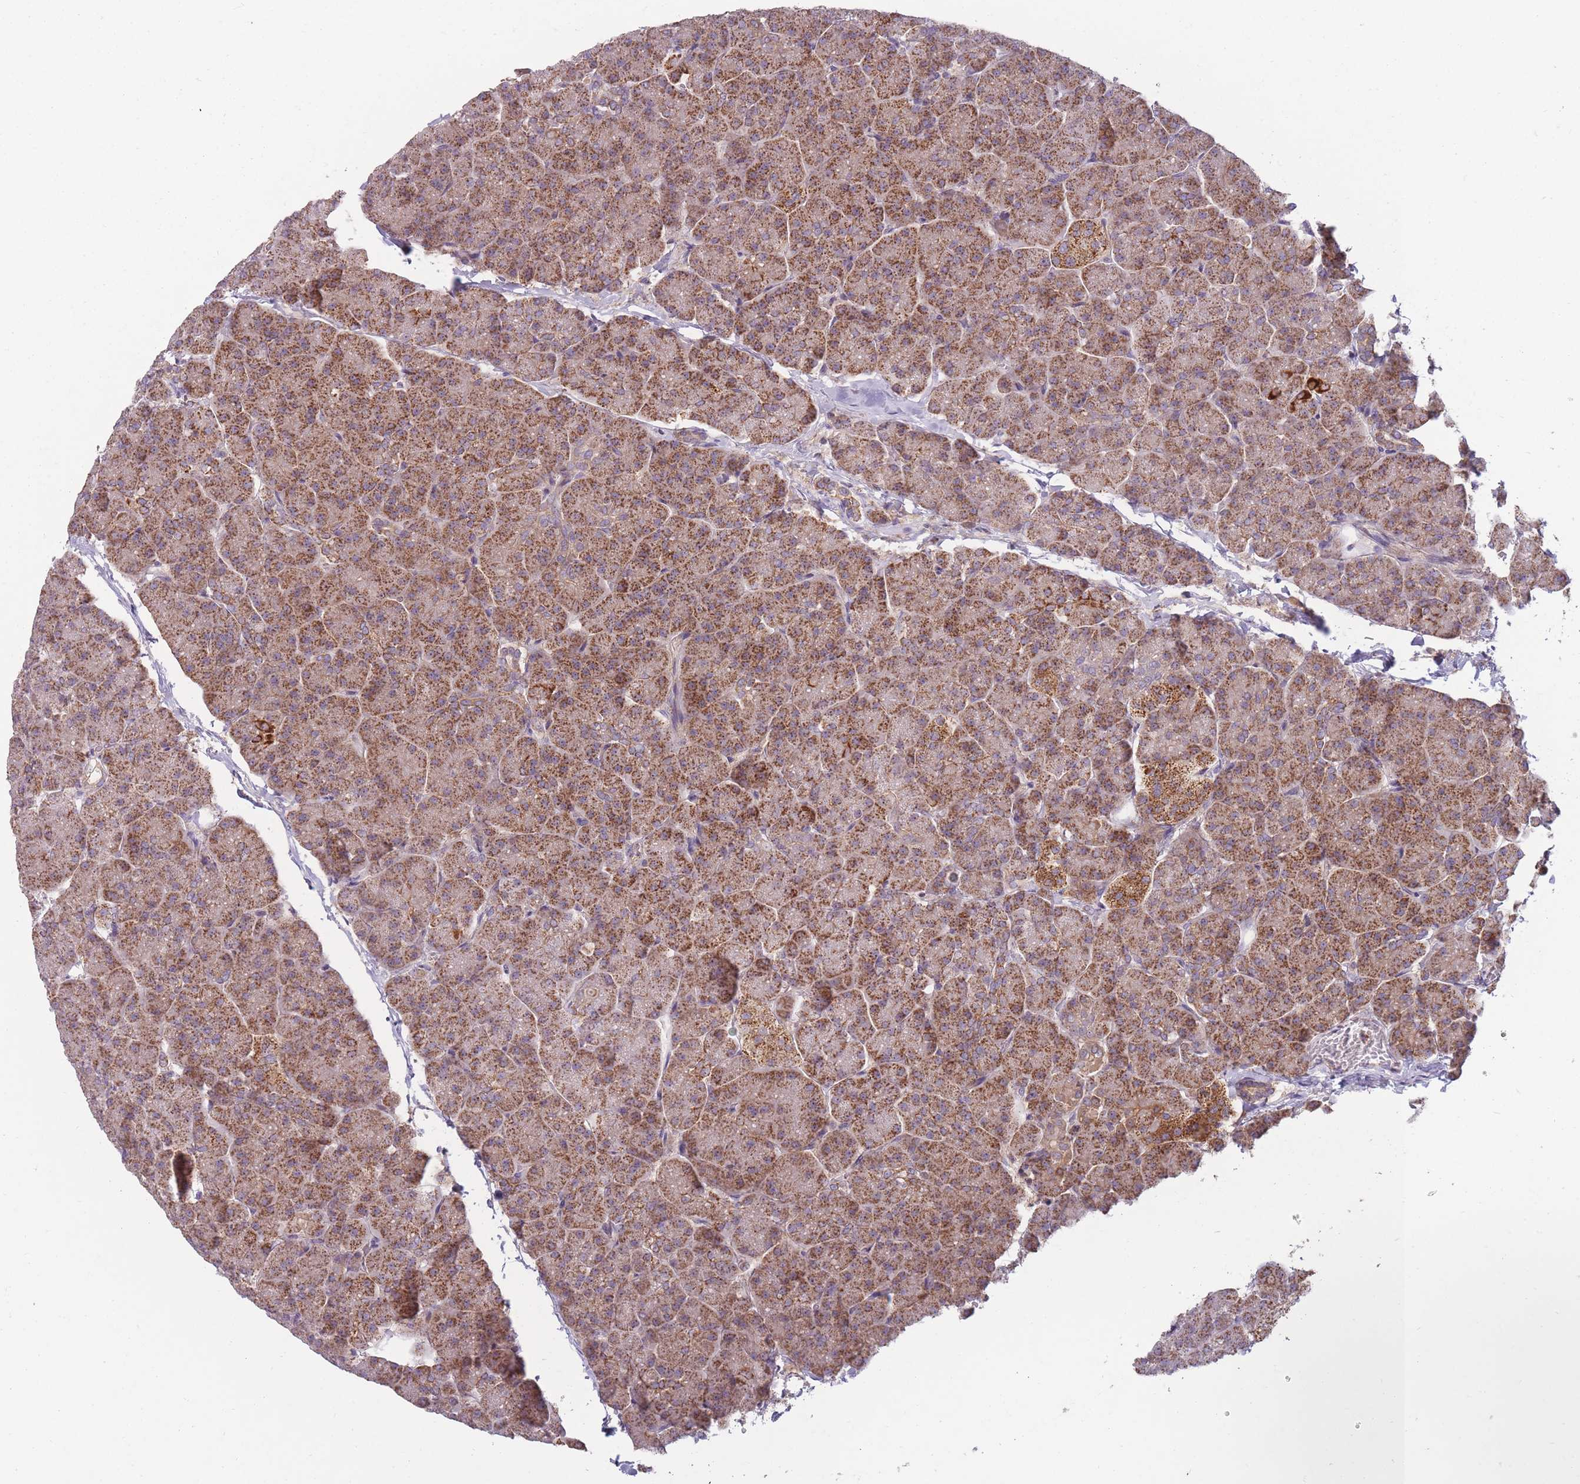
{"staining": {"intensity": "strong", "quantity": ">75%", "location": "cytoplasmic/membranous"}, "tissue": "pancreas", "cell_type": "Exocrine glandular cells", "image_type": "normal", "snomed": [{"axis": "morphology", "description": "Normal tissue, NOS"}, {"axis": "topography", "description": "Pancreas"}, {"axis": "topography", "description": "Peripheral nerve tissue"}], "caption": "The micrograph displays staining of normal pancreas, revealing strong cytoplasmic/membranous protein positivity (brown color) within exocrine glandular cells. The protein of interest is stained brown, and the nuclei are stained in blue (DAB (3,3'-diaminobenzidine) IHC with brightfield microscopy, high magnification).", "gene": "ENSG00000255639", "patient": {"sex": "male", "age": 54}}